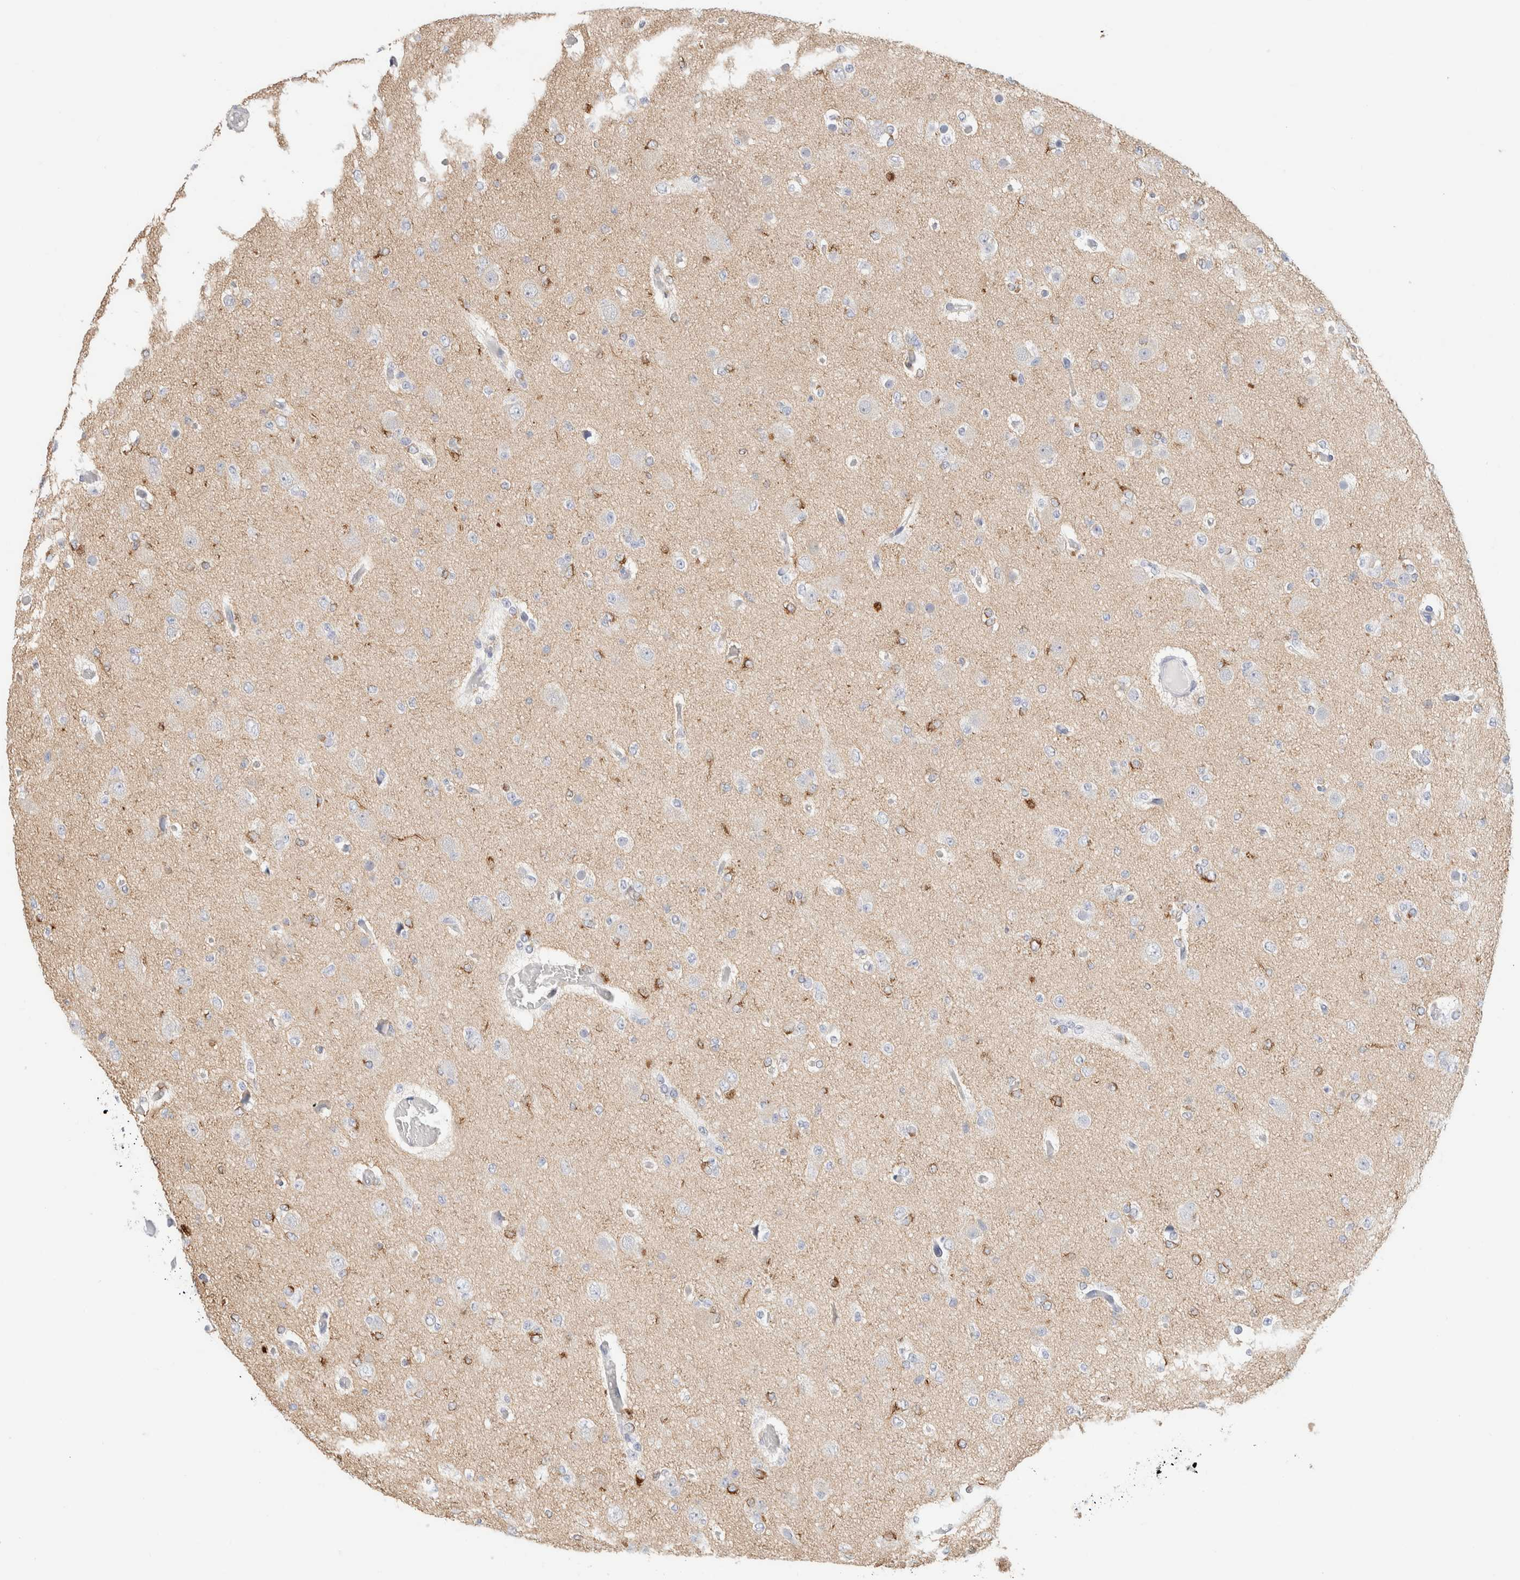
{"staining": {"intensity": "negative", "quantity": "none", "location": "none"}, "tissue": "glioma", "cell_type": "Tumor cells", "image_type": "cancer", "snomed": [{"axis": "morphology", "description": "Glioma, malignant, Low grade"}, {"axis": "topography", "description": "Brain"}], "caption": "IHC of glioma shows no positivity in tumor cells.", "gene": "RTN4", "patient": {"sex": "female", "age": 22}}